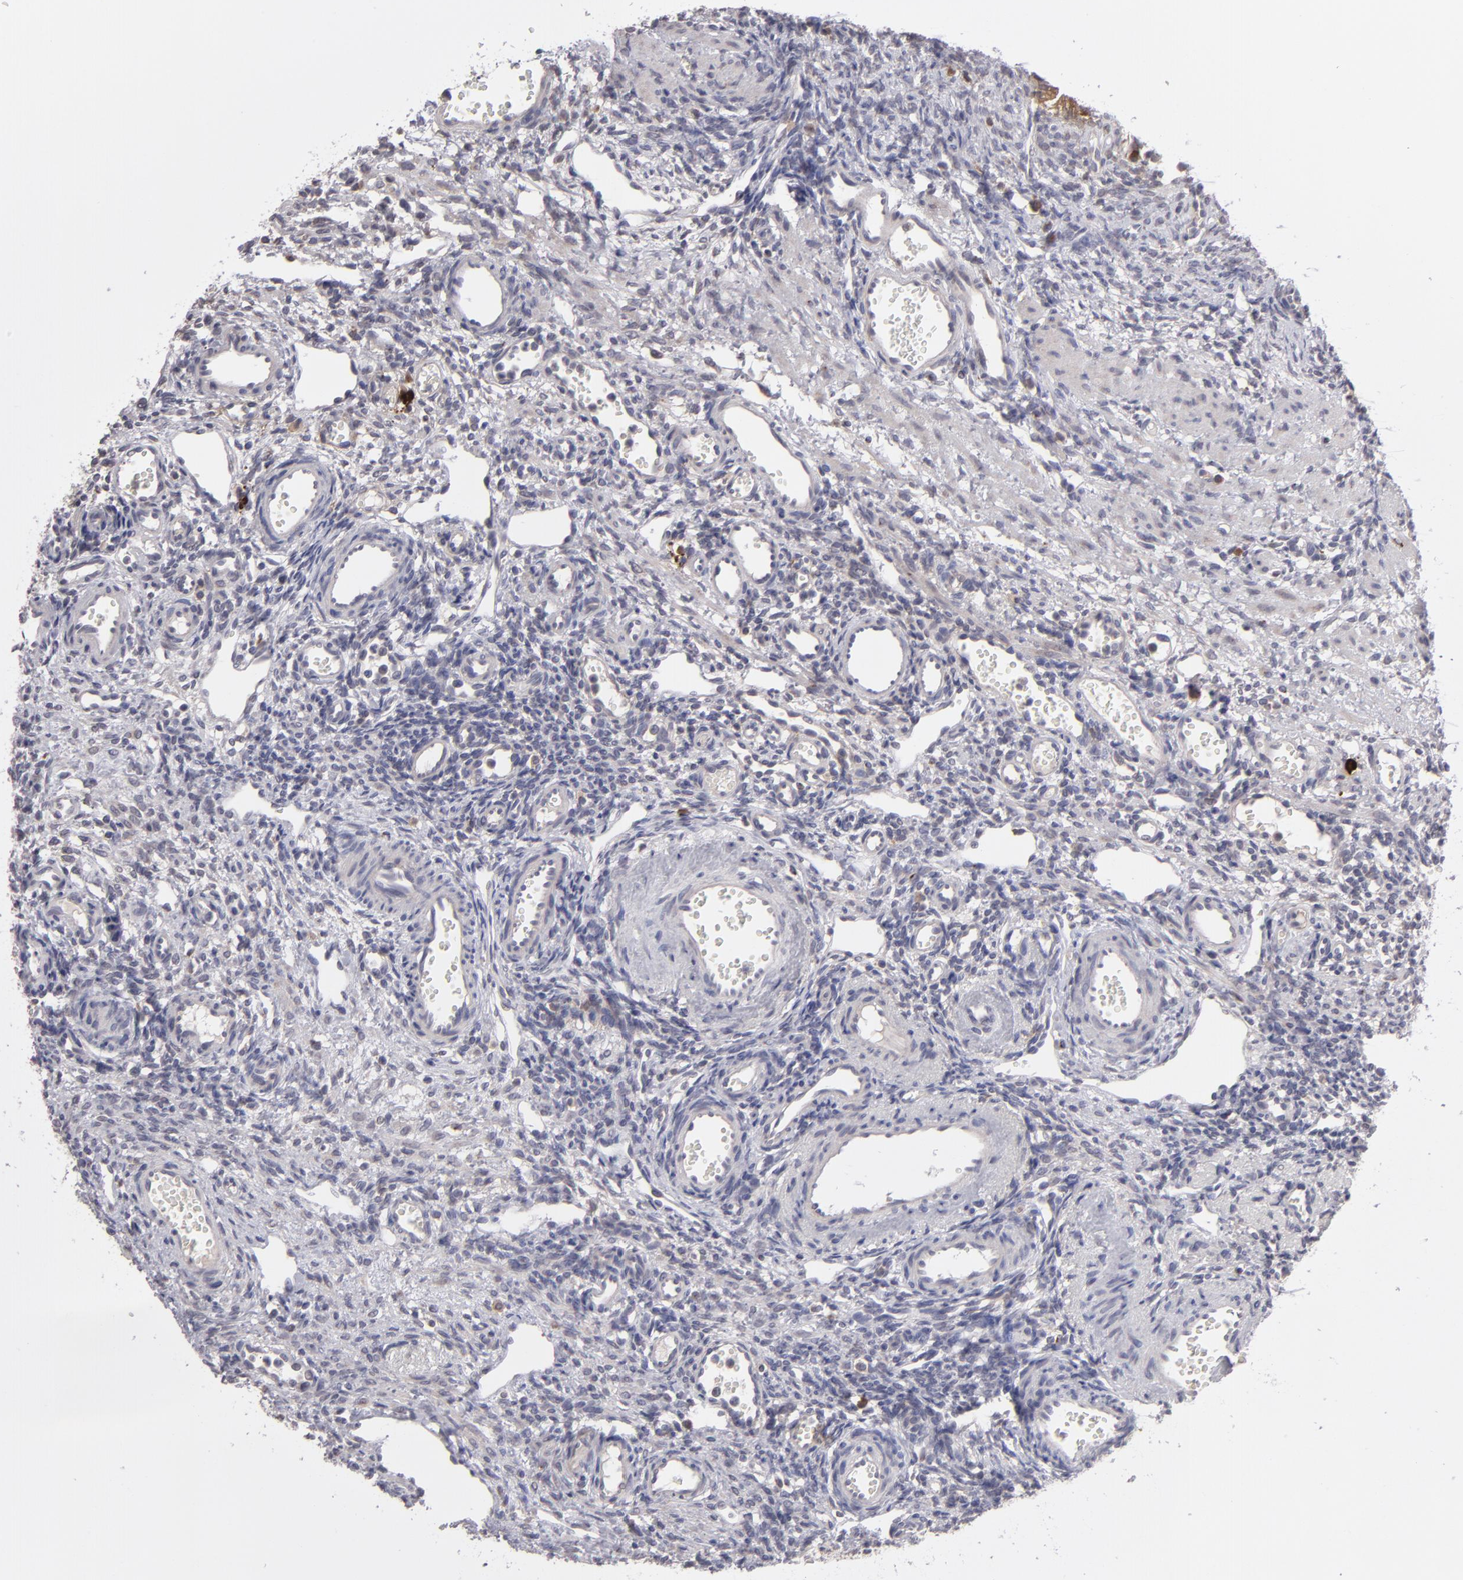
{"staining": {"intensity": "negative", "quantity": "none", "location": "none"}, "tissue": "ovary", "cell_type": "Ovarian stroma cells", "image_type": "normal", "snomed": [{"axis": "morphology", "description": "Normal tissue, NOS"}, {"axis": "topography", "description": "Ovary"}], "caption": "Immunohistochemistry (IHC) of unremarkable human ovary exhibits no staining in ovarian stroma cells. (Stains: DAB (3,3'-diaminobenzidine) immunohistochemistry with hematoxylin counter stain, Microscopy: brightfield microscopy at high magnification).", "gene": "IL12A", "patient": {"sex": "female", "age": 33}}